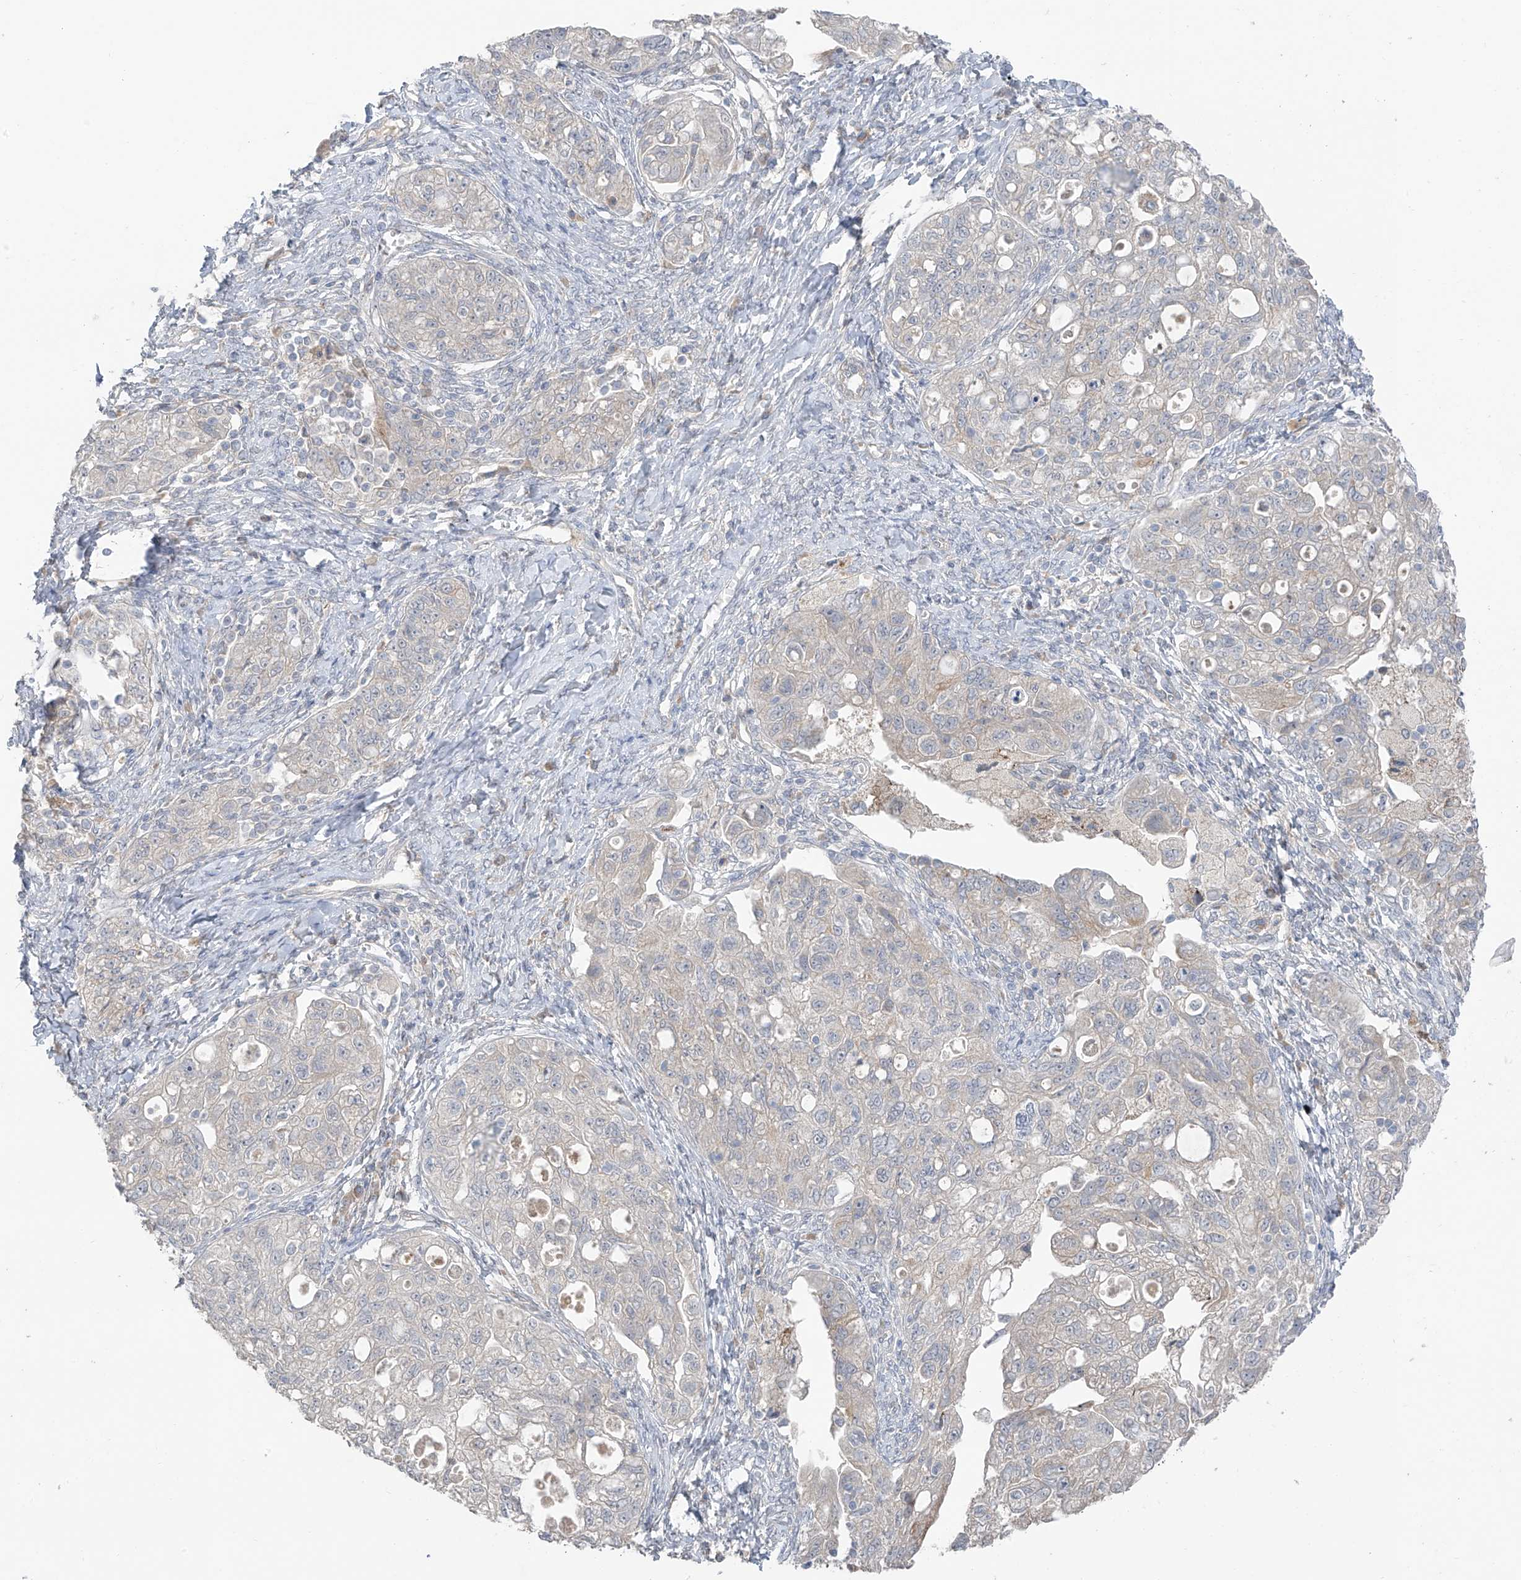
{"staining": {"intensity": "negative", "quantity": "none", "location": "none"}, "tissue": "ovarian cancer", "cell_type": "Tumor cells", "image_type": "cancer", "snomed": [{"axis": "morphology", "description": "Carcinoma, NOS"}, {"axis": "morphology", "description": "Cystadenocarcinoma, serous, NOS"}, {"axis": "topography", "description": "Ovary"}], "caption": "The photomicrograph displays no significant positivity in tumor cells of ovarian cancer.", "gene": "NALCN", "patient": {"sex": "female", "age": 69}}